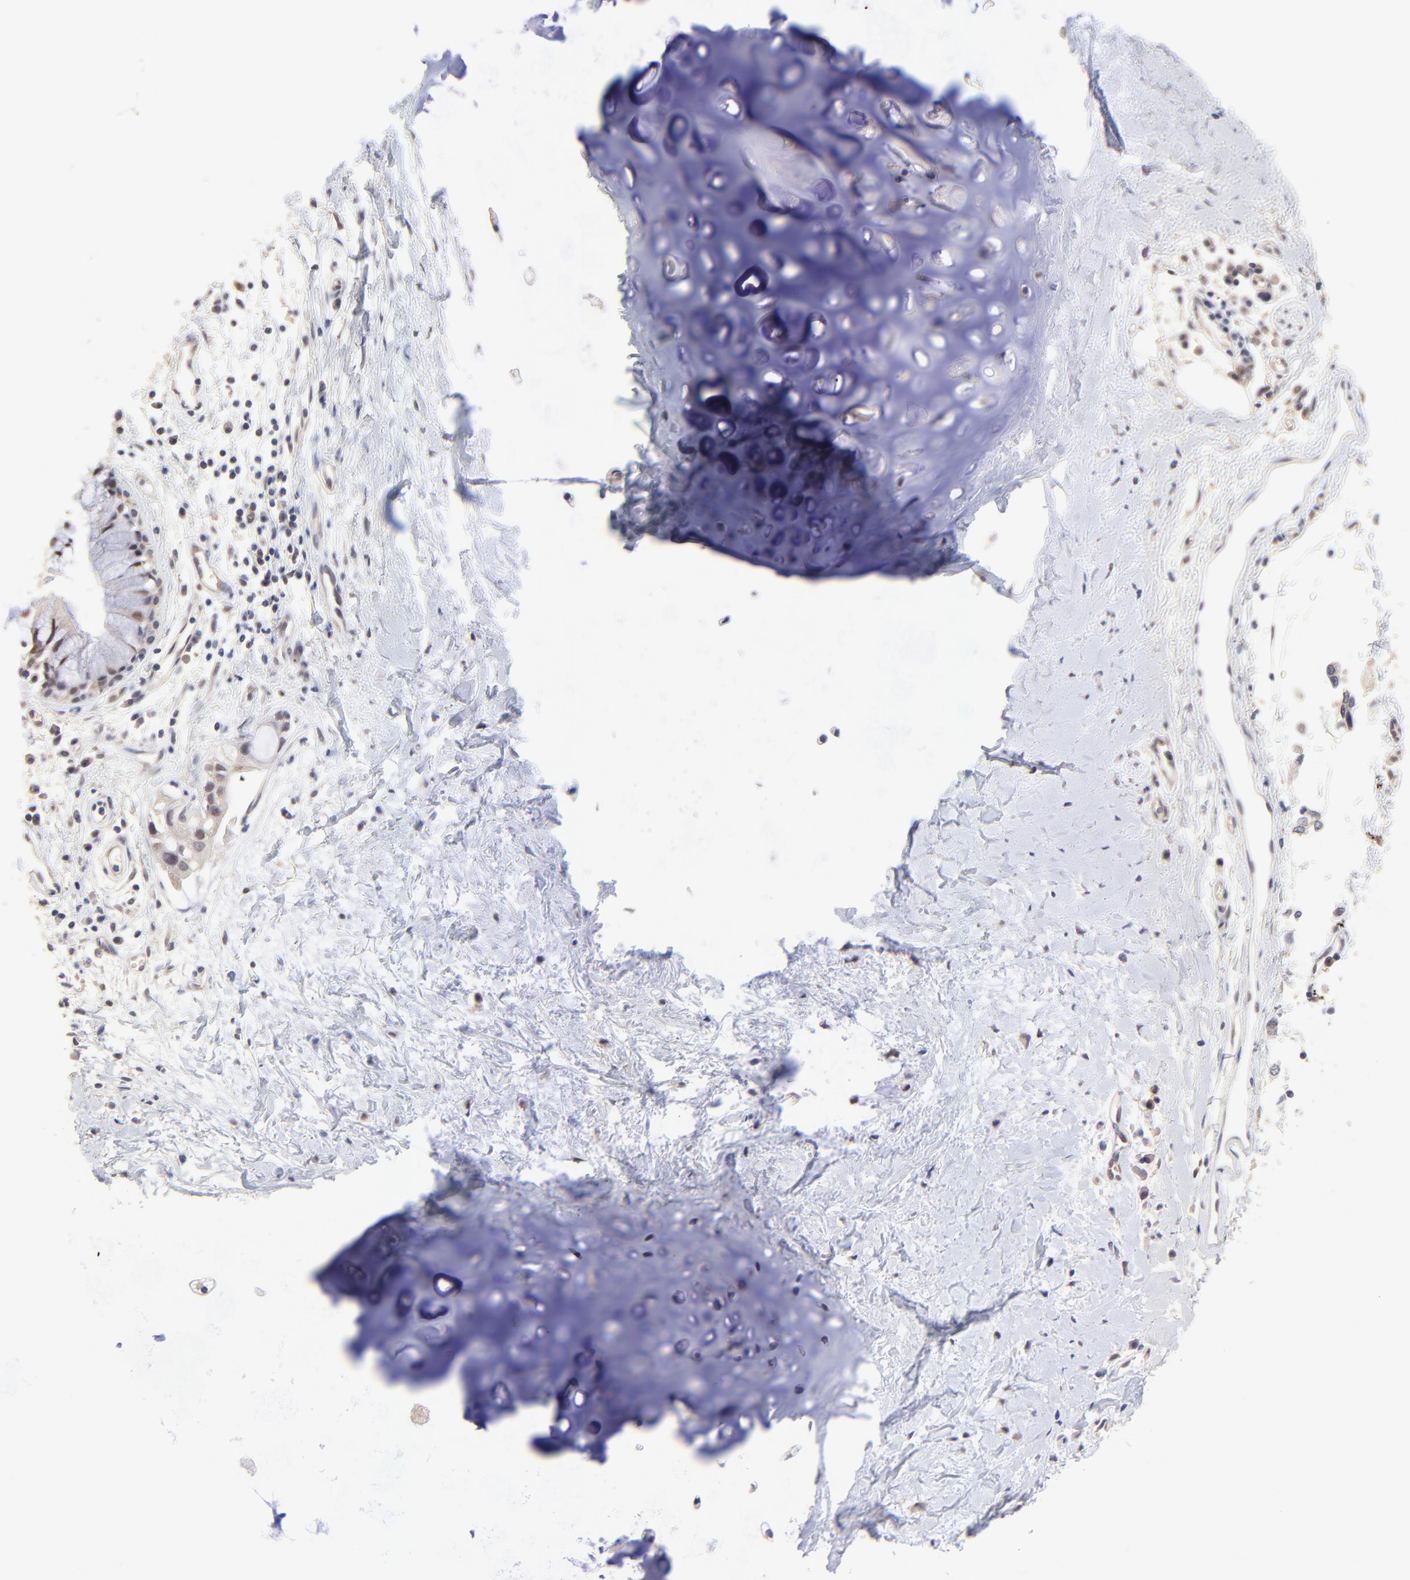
{"staining": {"intensity": "negative", "quantity": "none", "location": "none"}, "tissue": "adipose tissue", "cell_type": "Adipocytes", "image_type": "normal", "snomed": [{"axis": "morphology", "description": "Normal tissue, NOS"}, {"axis": "morphology", "description": "Adenocarcinoma, NOS"}, {"axis": "topography", "description": "Cartilage tissue"}, {"axis": "topography", "description": "Bronchus"}, {"axis": "topography", "description": "Lung"}], "caption": "Human adipose tissue stained for a protein using immunohistochemistry (IHC) shows no positivity in adipocytes.", "gene": "ZNF747", "patient": {"sex": "female", "age": 67}}